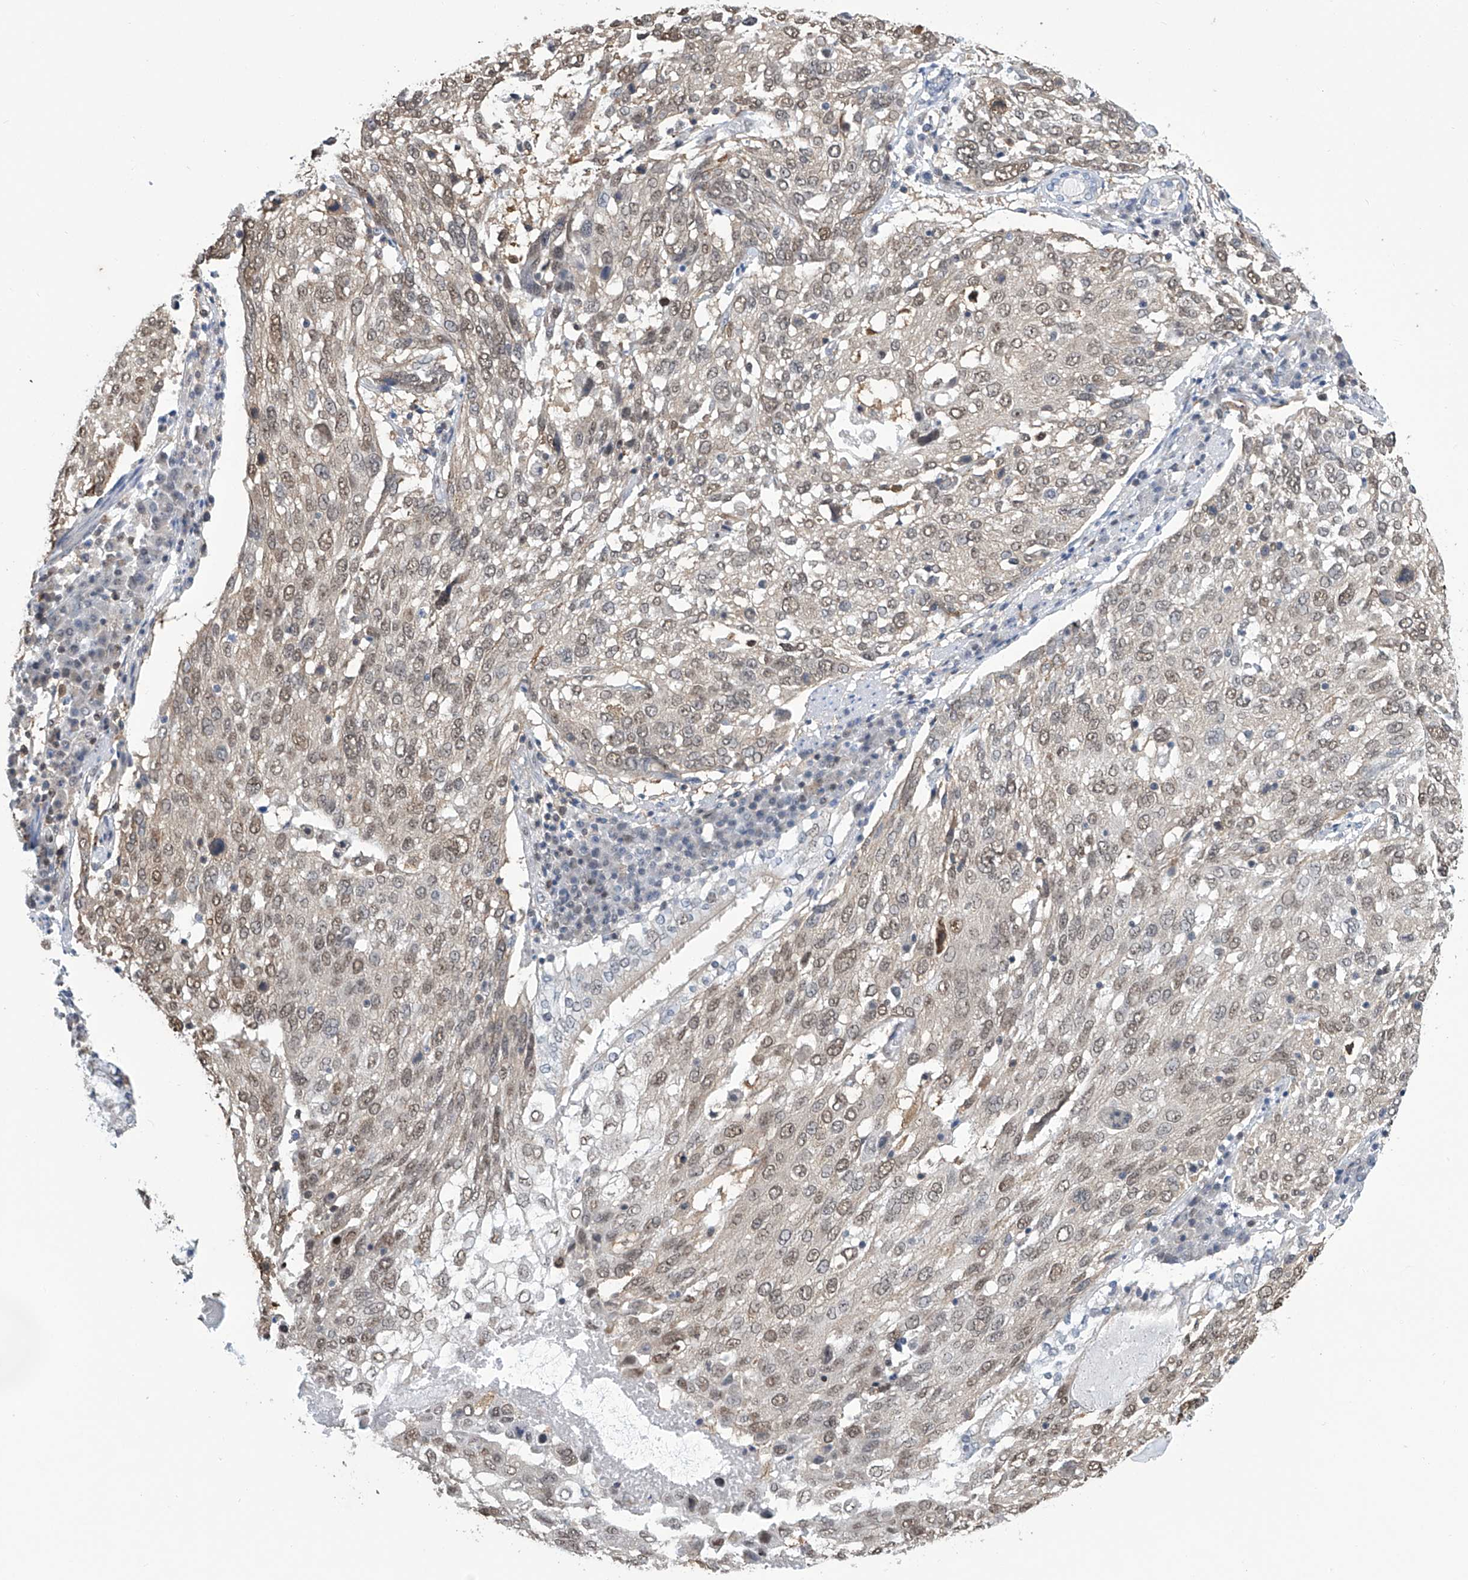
{"staining": {"intensity": "moderate", "quantity": ">75%", "location": "nuclear"}, "tissue": "lung cancer", "cell_type": "Tumor cells", "image_type": "cancer", "snomed": [{"axis": "morphology", "description": "Squamous cell carcinoma, NOS"}, {"axis": "topography", "description": "Lung"}], "caption": "This is a histology image of immunohistochemistry (IHC) staining of lung squamous cell carcinoma, which shows moderate staining in the nuclear of tumor cells.", "gene": "SREBF2", "patient": {"sex": "male", "age": 65}}